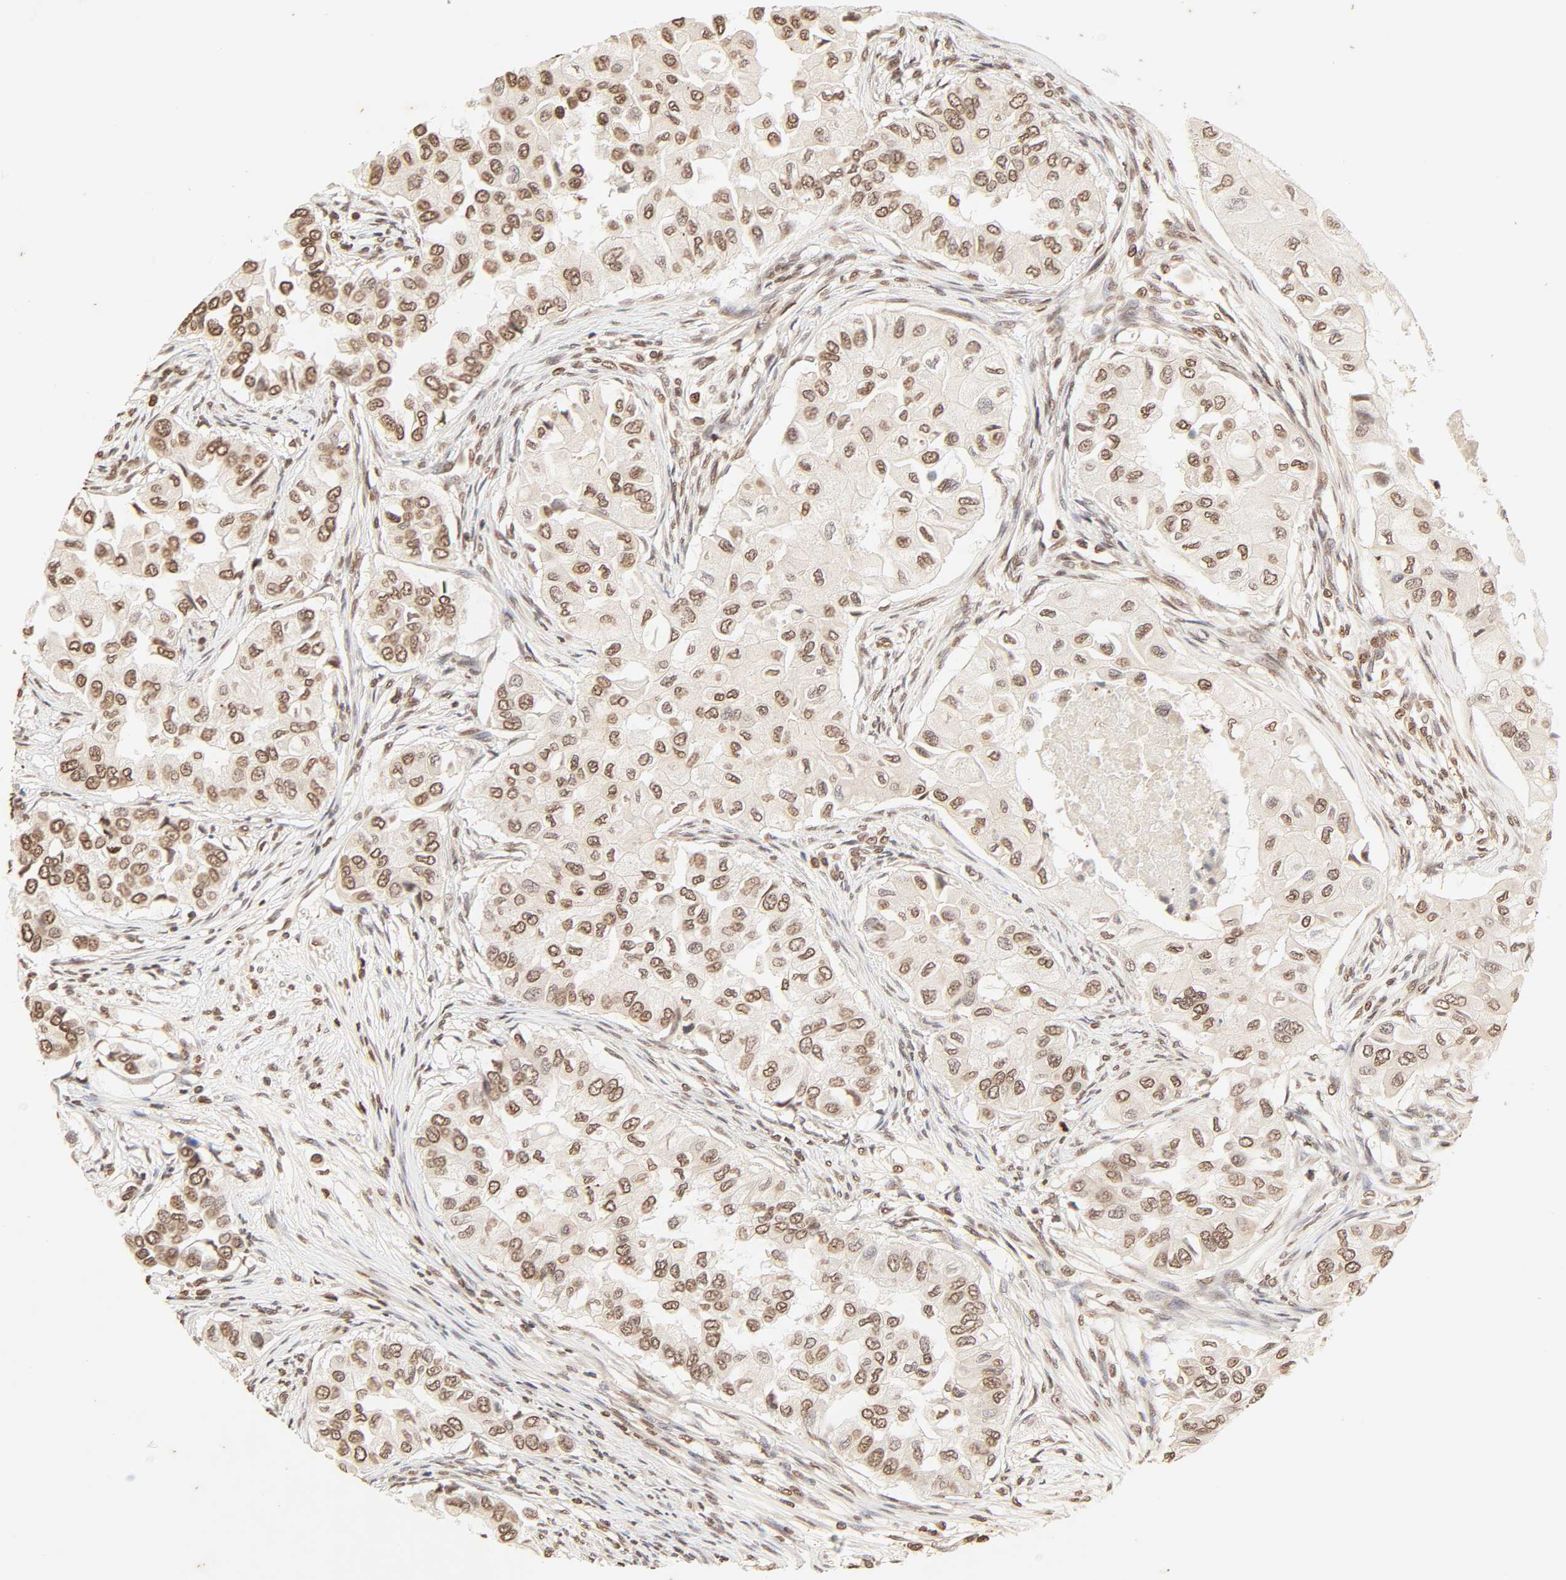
{"staining": {"intensity": "moderate", "quantity": ">75%", "location": "cytoplasmic/membranous,nuclear"}, "tissue": "breast cancer", "cell_type": "Tumor cells", "image_type": "cancer", "snomed": [{"axis": "morphology", "description": "Normal tissue, NOS"}, {"axis": "morphology", "description": "Duct carcinoma"}, {"axis": "topography", "description": "Breast"}], "caption": "A high-resolution histopathology image shows immunohistochemistry (IHC) staining of breast cancer, which reveals moderate cytoplasmic/membranous and nuclear positivity in about >75% of tumor cells.", "gene": "TBL1X", "patient": {"sex": "female", "age": 49}}